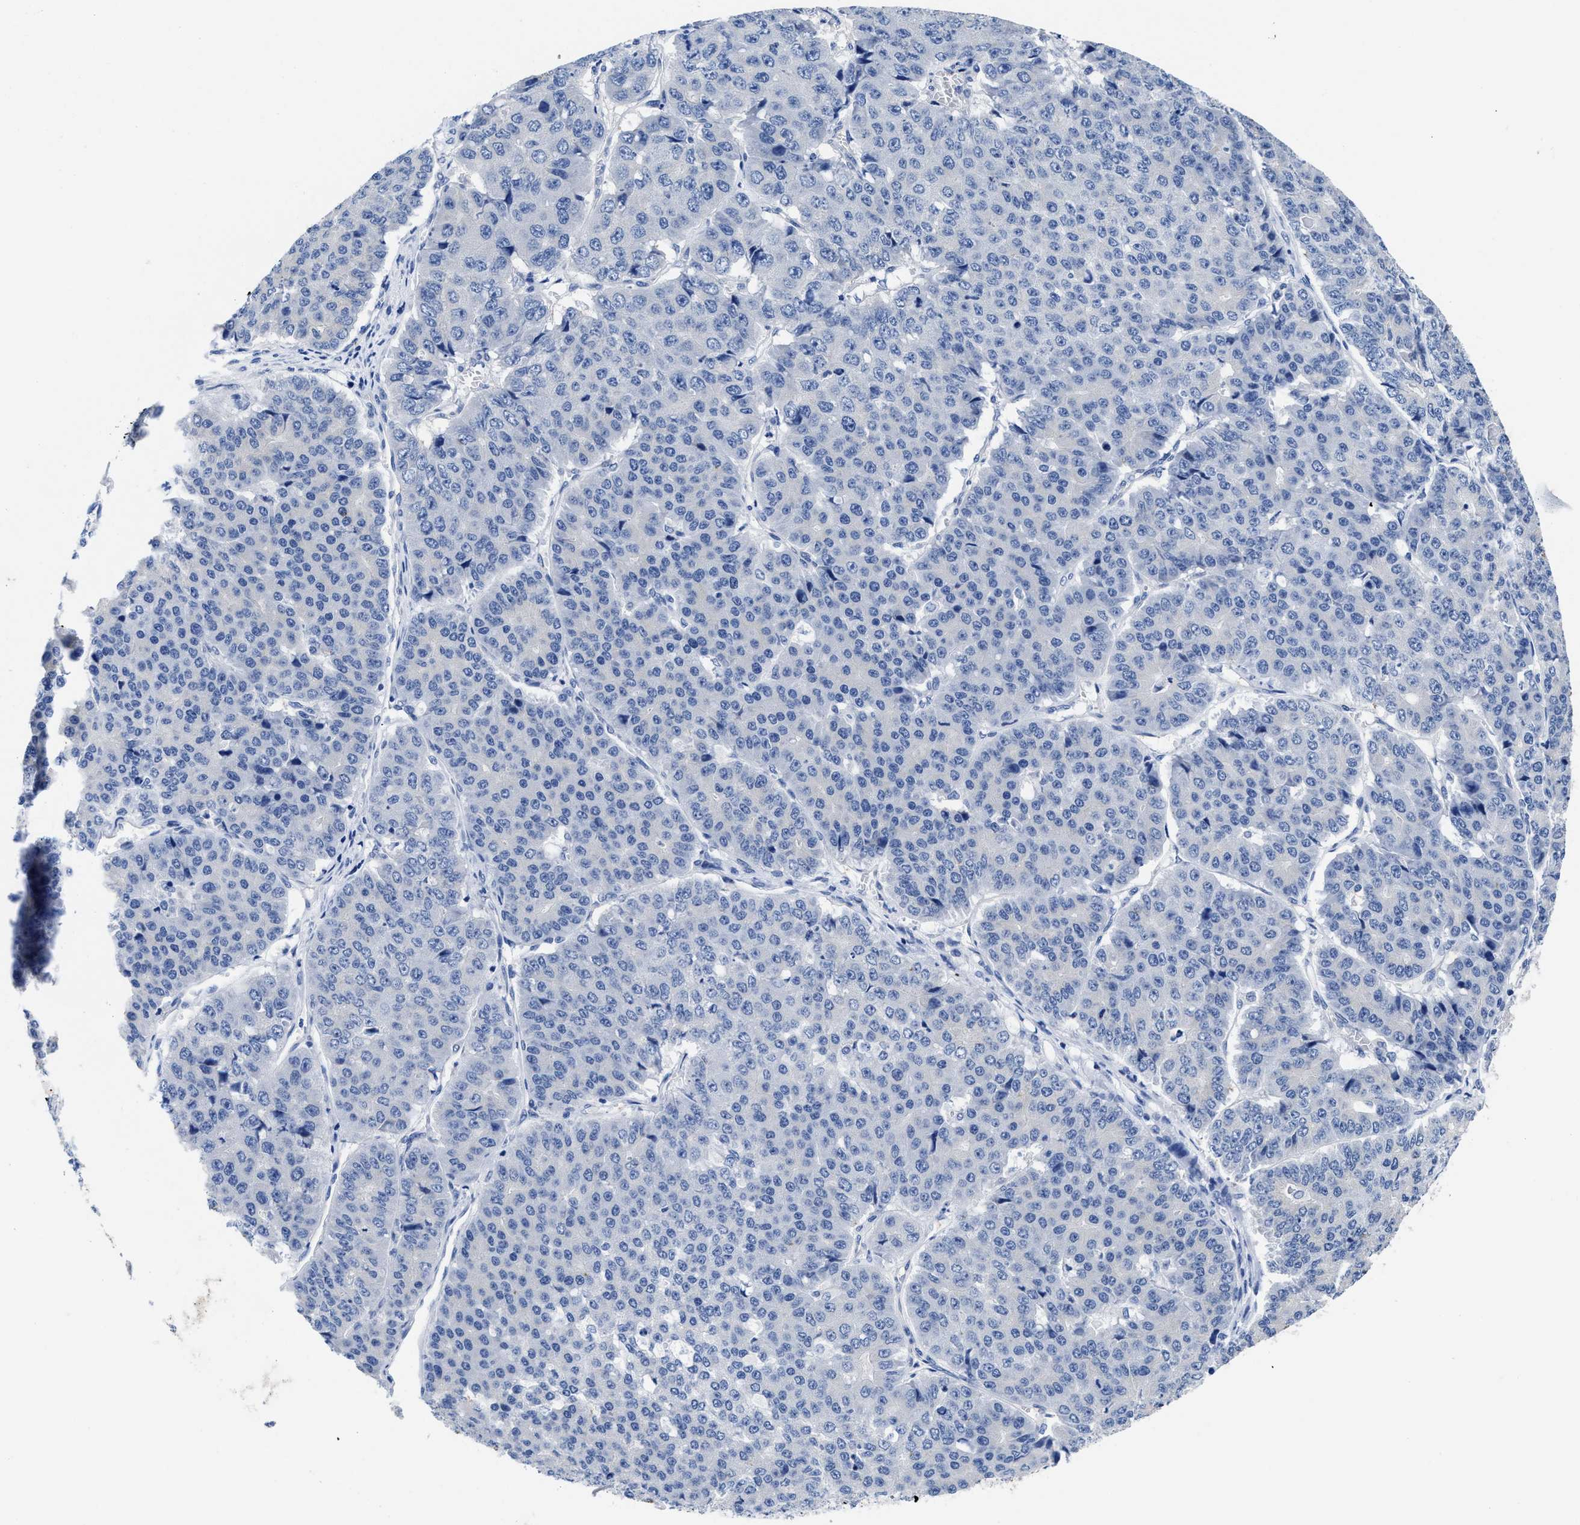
{"staining": {"intensity": "negative", "quantity": "none", "location": "none"}, "tissue": "pancreatic cancer", "cell_type": "Tumor cells", "image_type": "cancer", "snomed": [{"axis": "morphology", "description": "Adenocarcinoma, NOS"}, {"axis": "topography", "description": "Pancreas"}], "caption": "There is no significant expression in tumor cells of adenocarcinoma (pancreatic).", "gene": "HOOK1", "patient": {"sex": "male", "age": 50}}